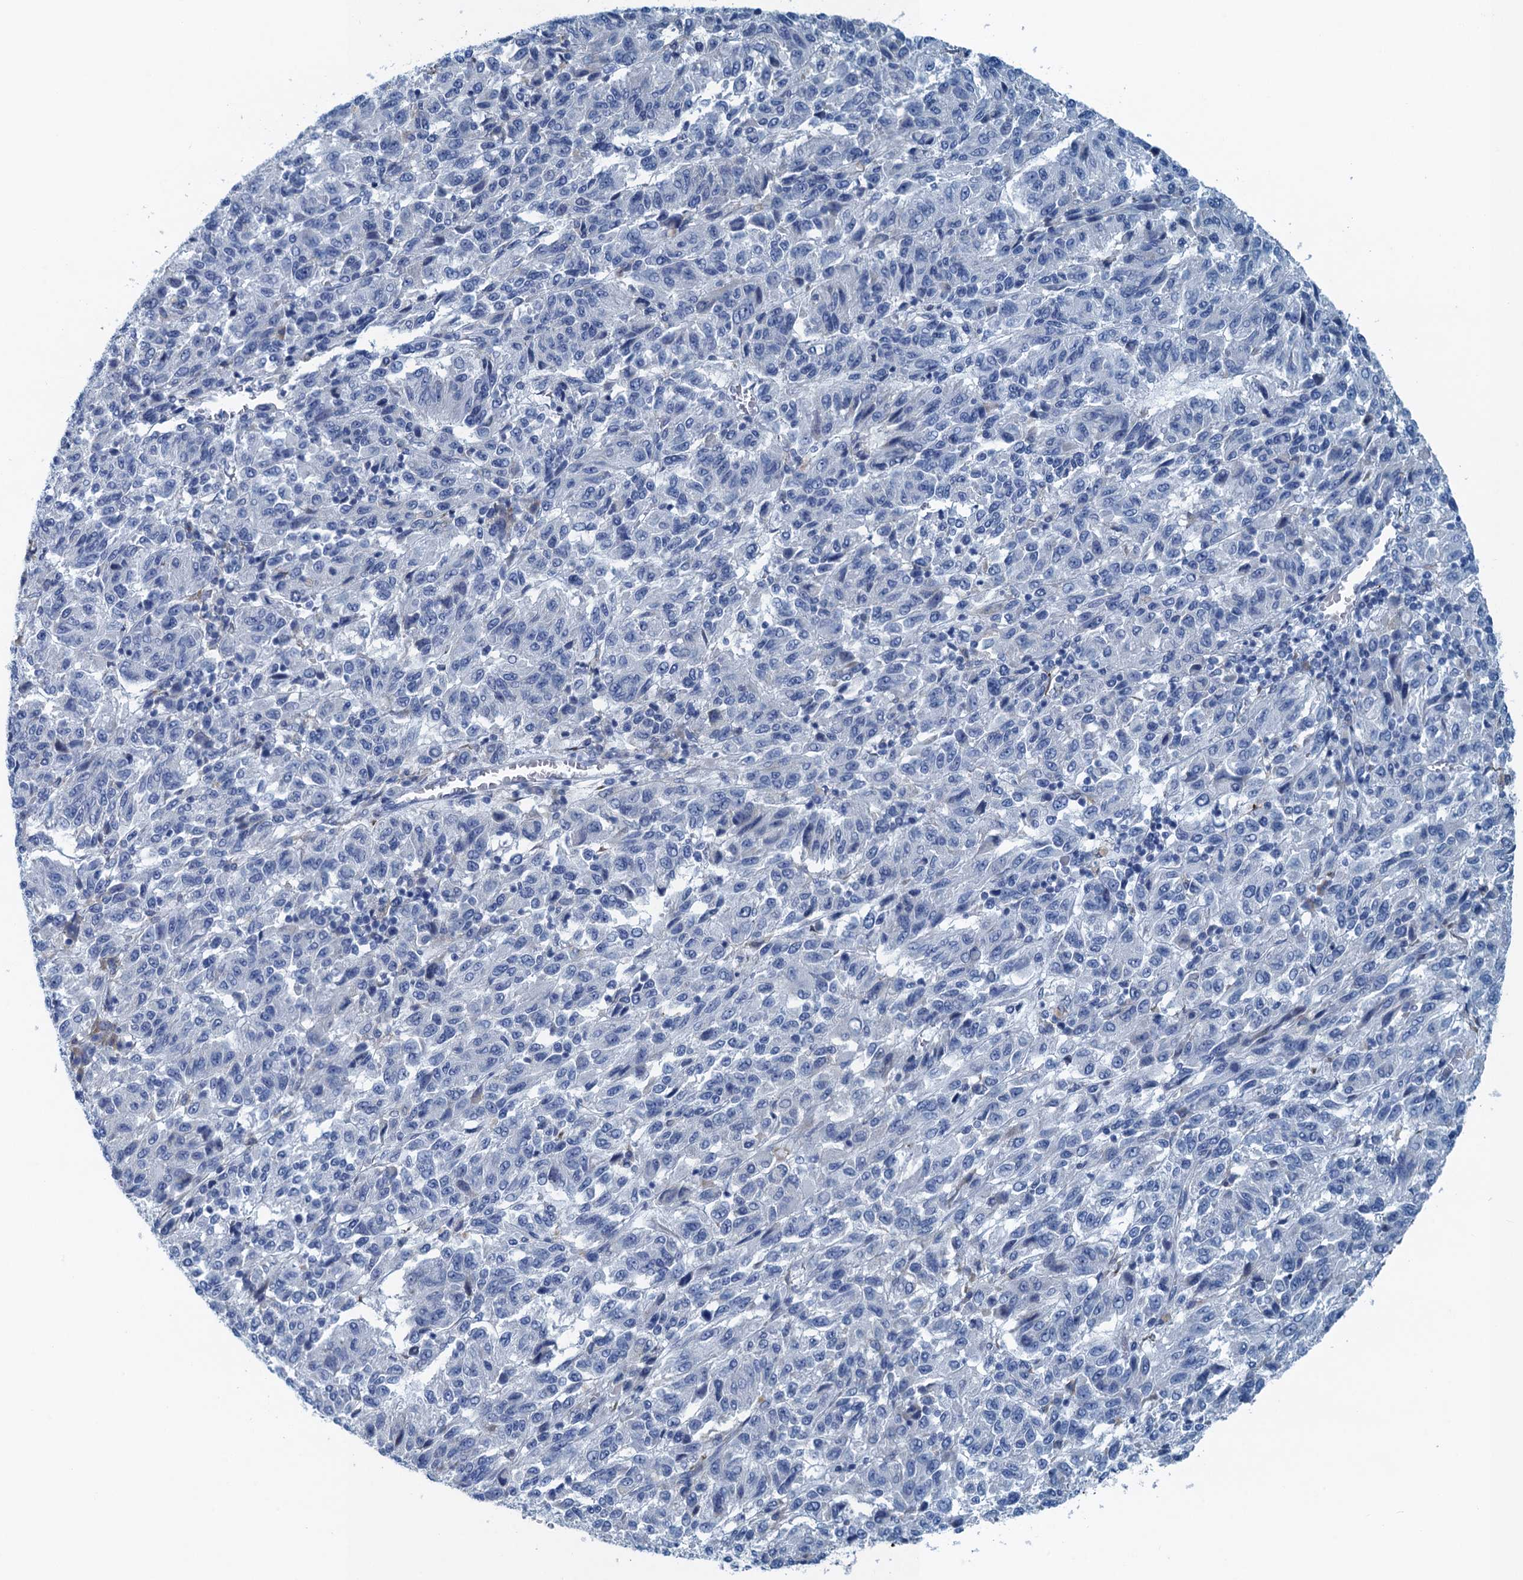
{"staining": {"intensity": "negative", "quantity": "none", "location": "none"}, "tissue": "melanoma", "cell_type": "Tumor cells", "image_type": "cancer", "snomed": [{"axis": "morphology", "description": "Malignant melanoma, Metastatic site"}, {"axis": "topography", "description": "Lung"}], "caption": "Melanoma stained for a protein using immunohistochemistry (IHC) displays no positivity tumor cells.", "gene": "C10orf88", "patient": {"sex": "male", "age": 64}}